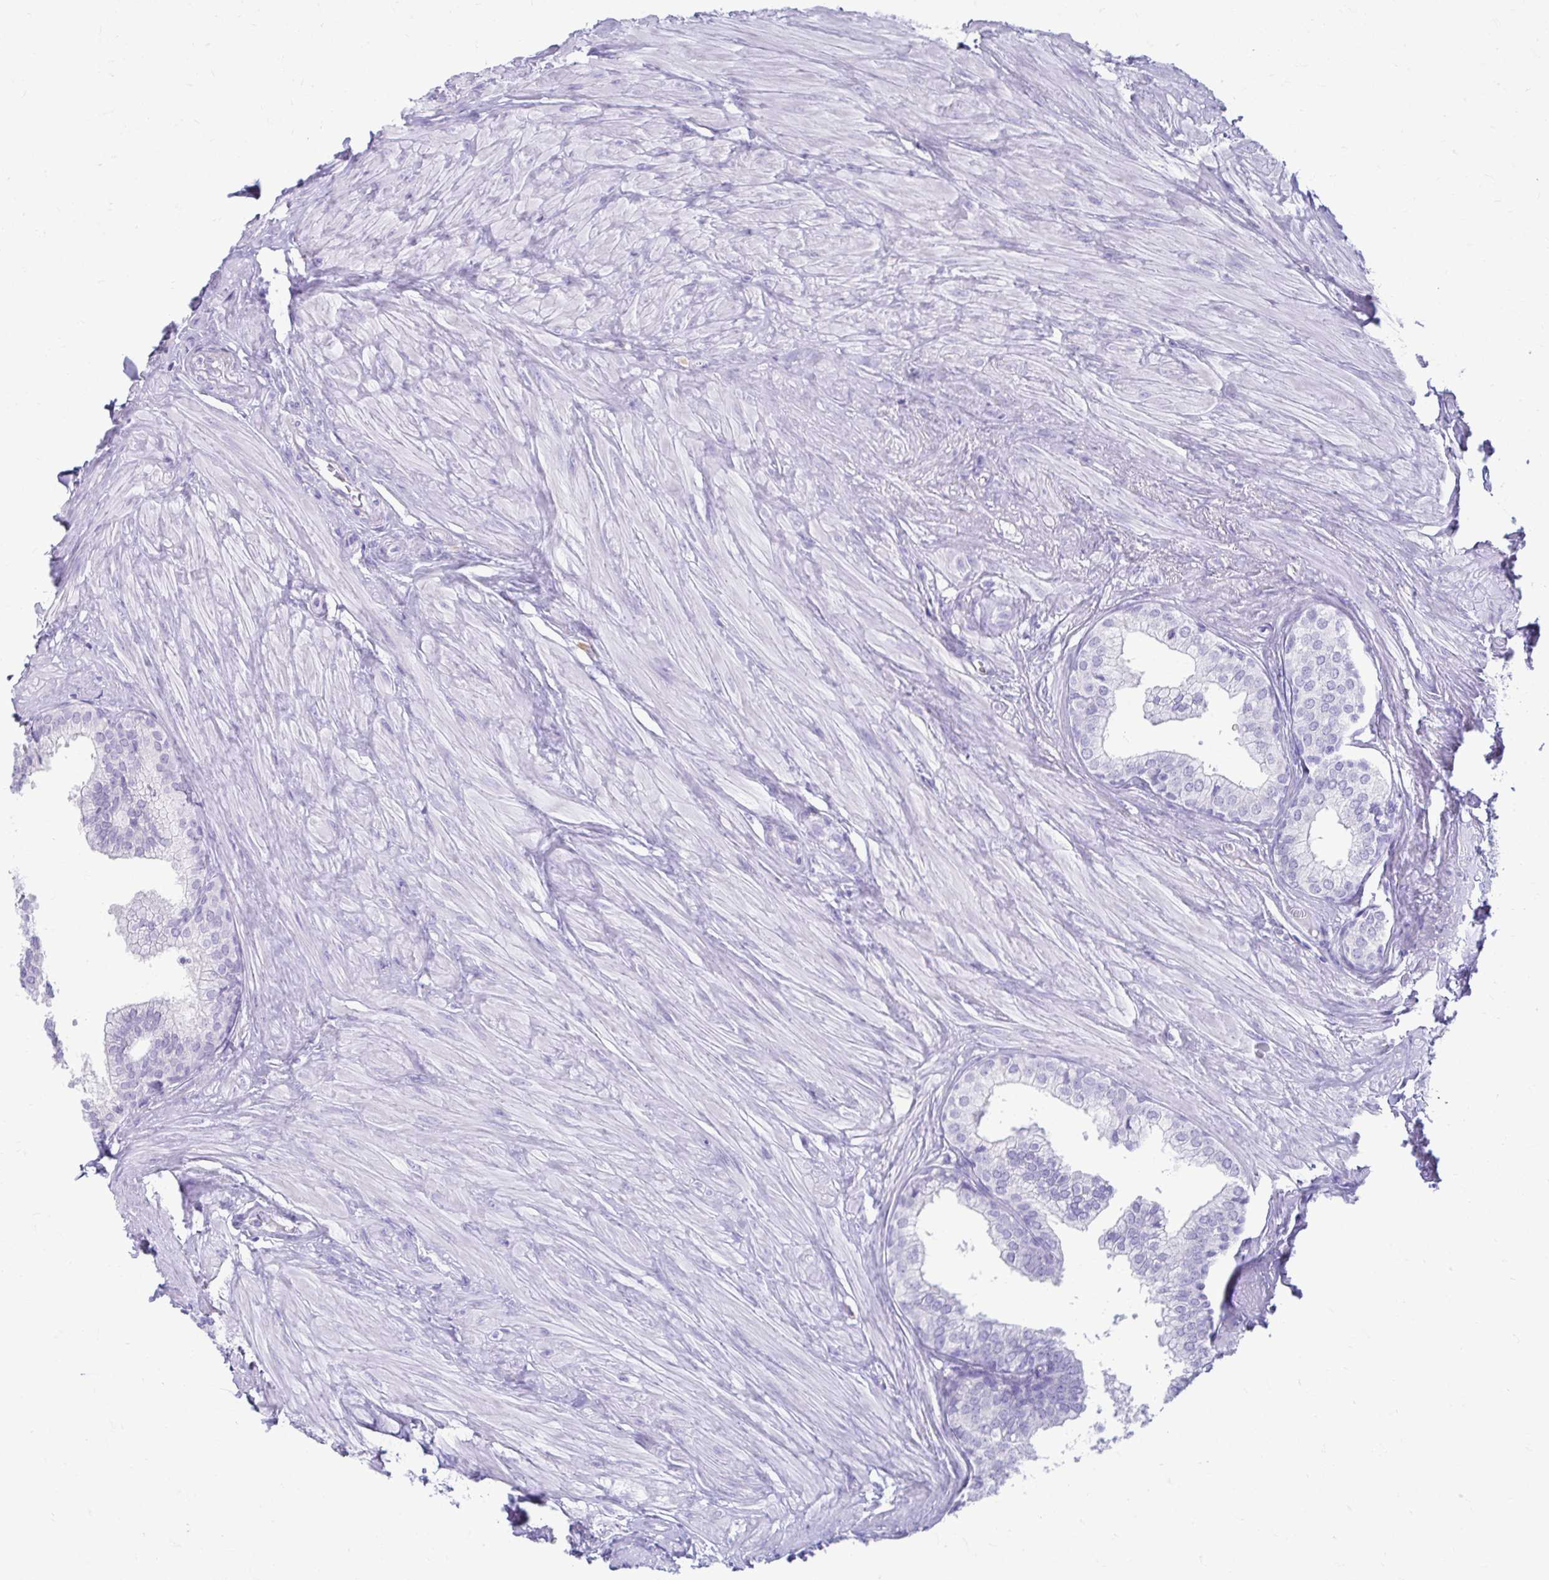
{"staining": {"intensity": "negative", "quantity": "none", "location": "none"}, "tissue": "prostate", "cell_type": "Glandular cells", "image_type": "normal", "snomed": [{"axis": "morphology", "description": "Normal tissue, NOS"}, {"axis": "topography", "description": "Prostate"}, {"axis": "topography", "description": "Peripheral nerve tissue"}], "caption": "Immunohistochemical staining of unremarkable human prostate exhibits no significant positivity in glandular cells.", "gene": "ATP4B", "patient": {"sex": "male", "age": 55}}